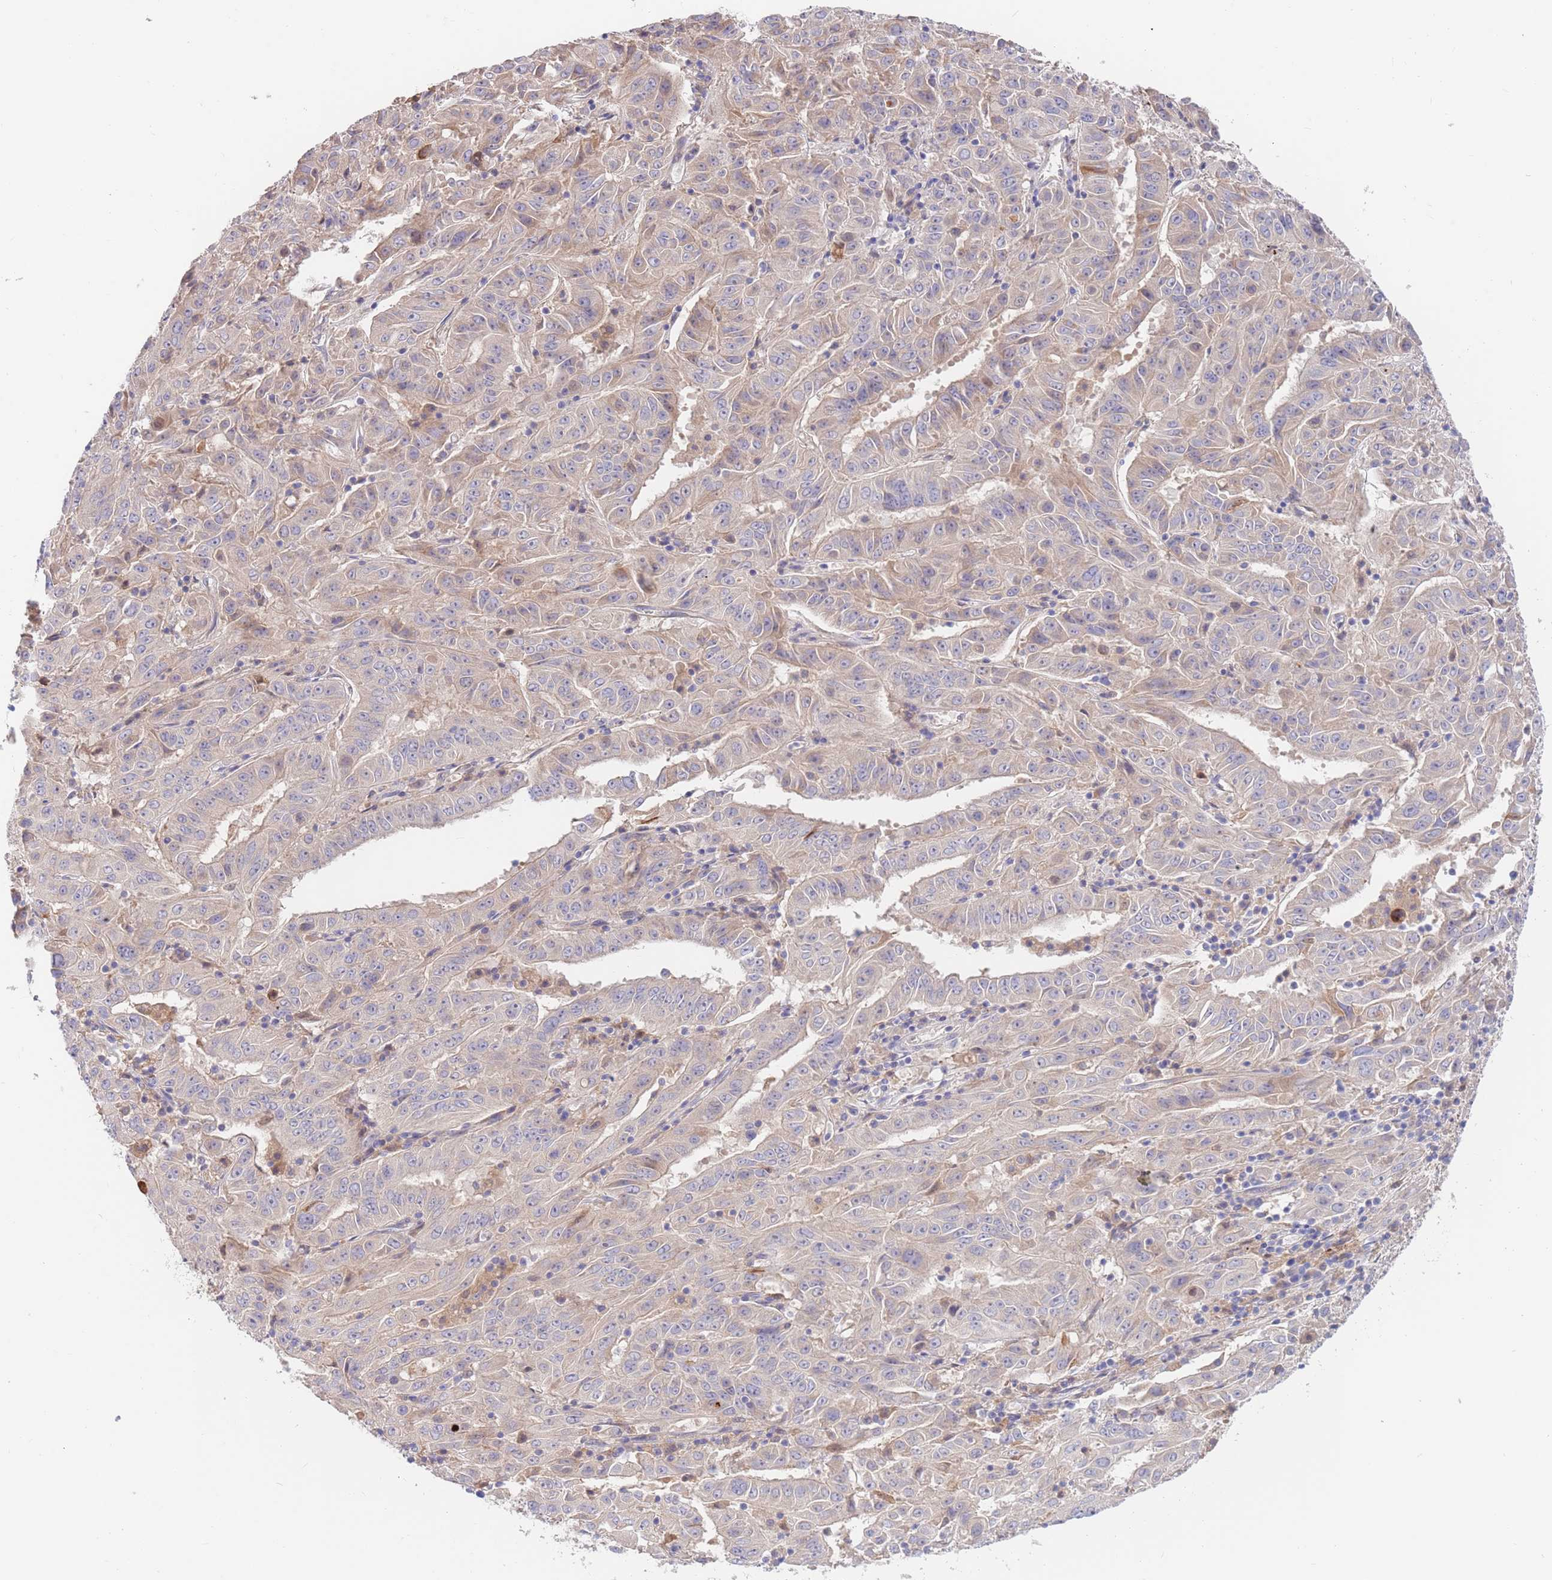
{"staining": {"intensity": "weak", "quantity": "<25%", "location": "cytoplasmic/membranous"}, "tissue": "pancreatic cancer", "cell_type": "Tumor cells", "image_type": "cancer", "snomed": [{"axis": "morphology", "description": "Adenocarcinoma, NOS"}, {"axis": "topography", "description": "Pancreas"}], "caption": "High power microscopy image of an immunohistochemistry image of adenocarcinoma (pancreatic), revealing no significant positivity in tumor cells.", "gene": "BORCS5", "patient": {"sex": "male", "age": 63}}